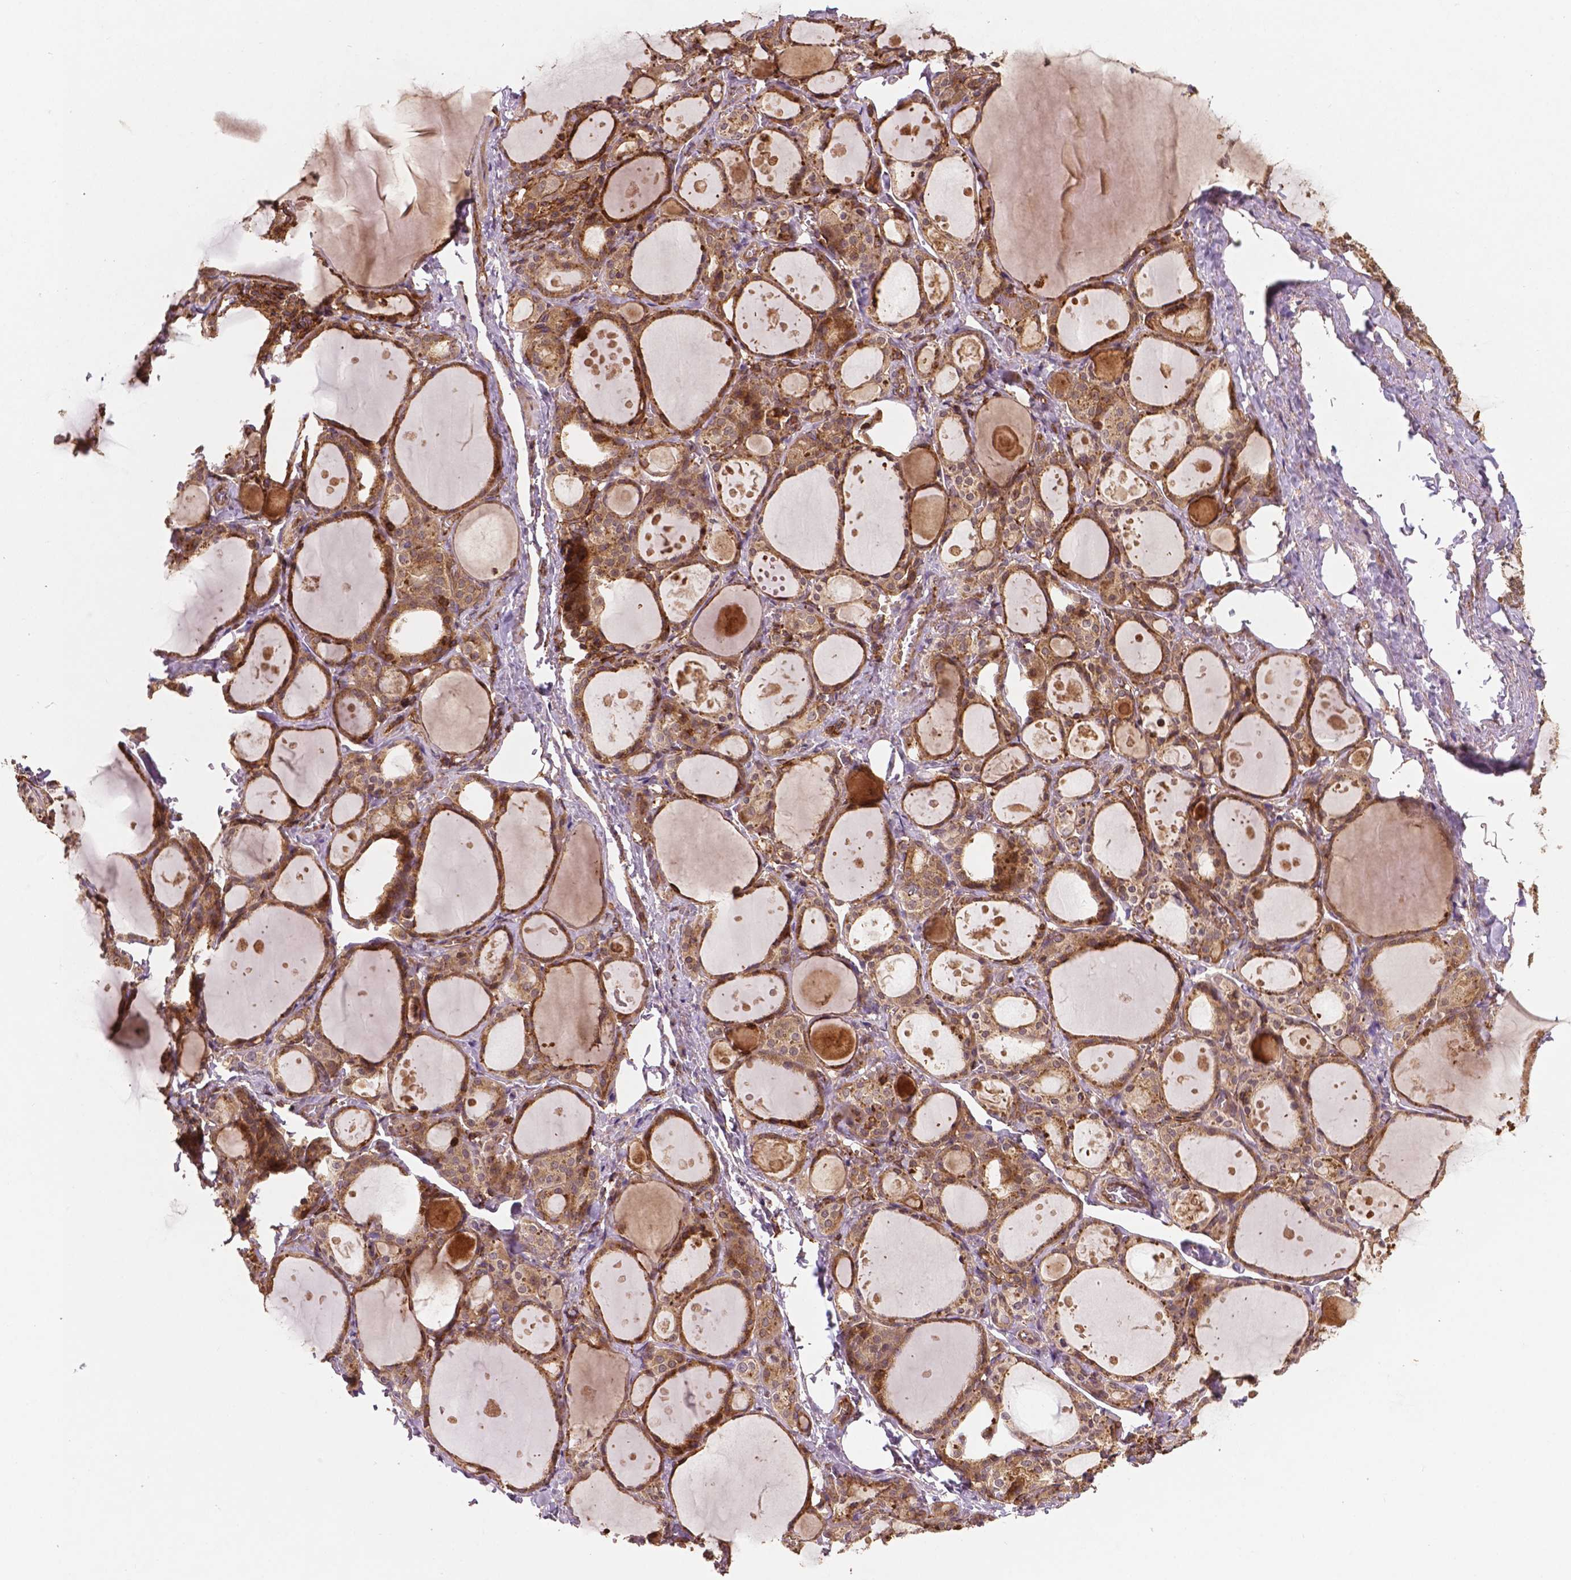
{"staining": {"intensity": "moderate", "quantity": ">75%", "location": "cytoplasmic/membranous"}, "tissue": "thyroid gland", "cell_type": "Glandular cells", "image_type": "normal", "snomed": [{"axis": "morphology", "description": "Normal tissue, NOS"}, {"axis": "topography", "description": "Thyroid gland"}], "caption": "Moderate cytoplasmic/membranous positivity for a protein is appreciated in about >75% of glandular cells of unremarkable thyroid gland using immunohistochemistry (IHC).", "gene": "ZMYND19", "patient": {"sex": "male", "age": 68}}